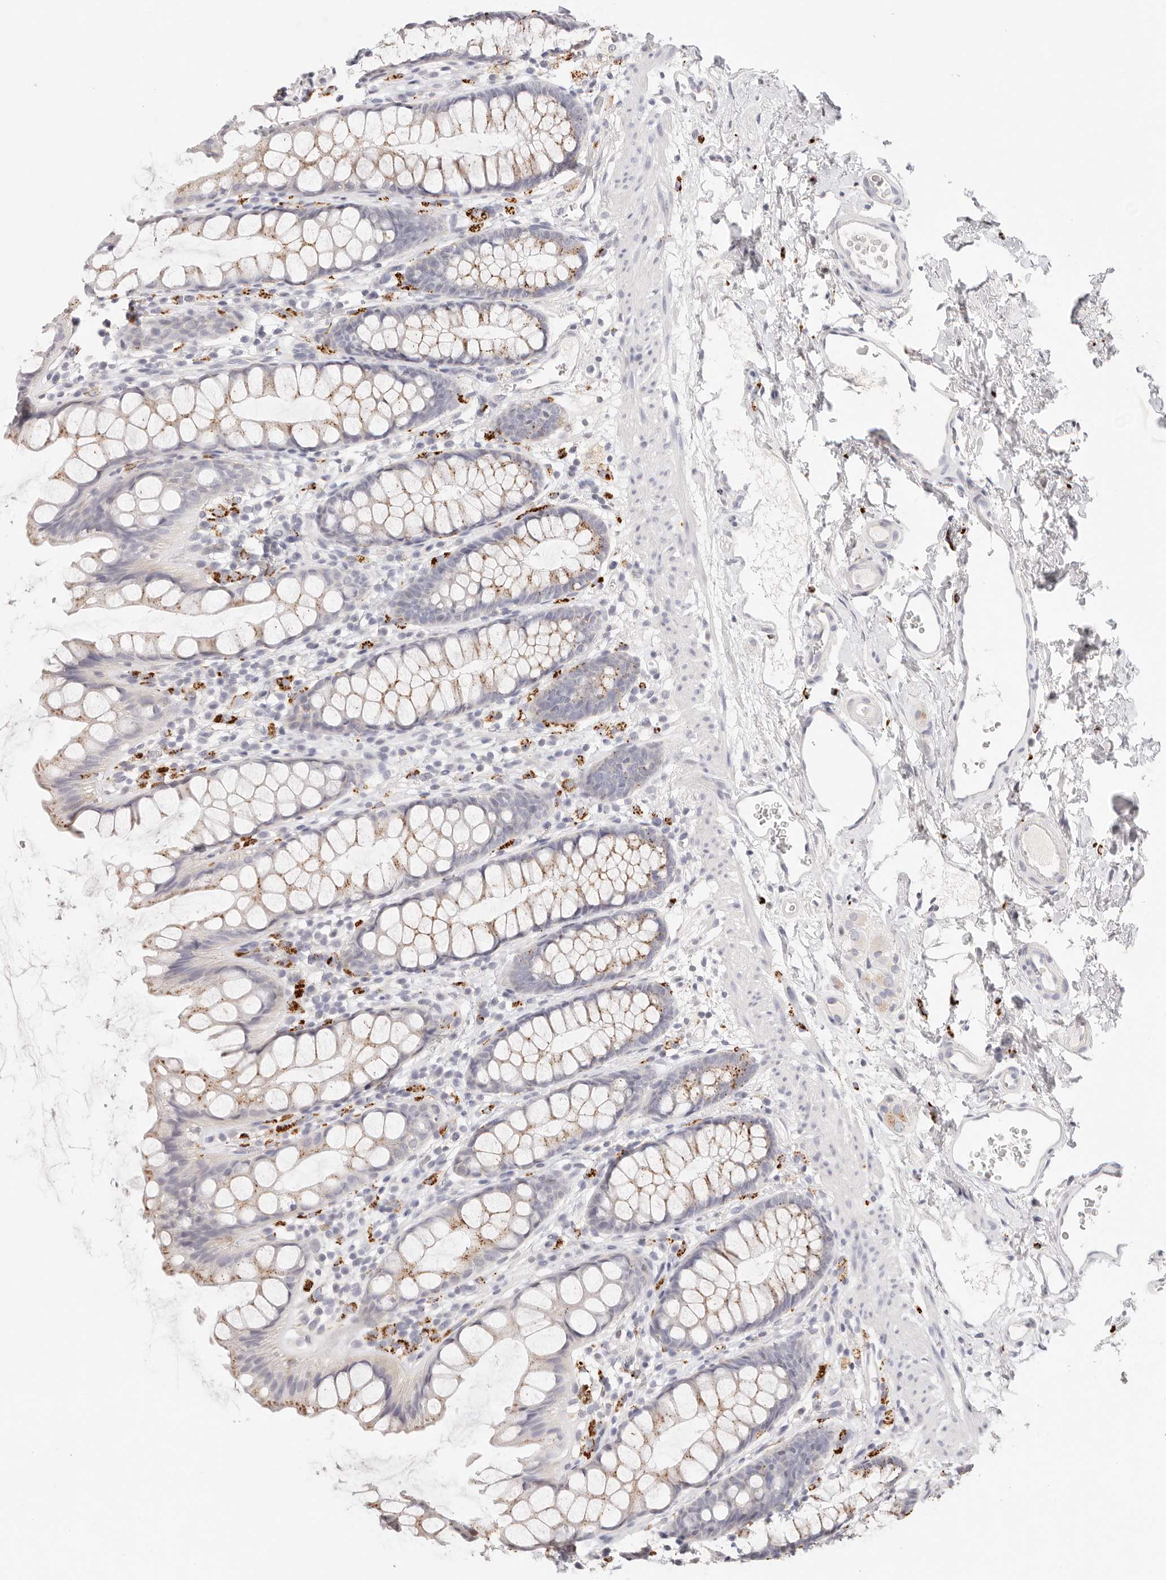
{"staining": {"intensity": "moderate", "quantity": "25%-75%", "location": "cytoplasmic/membranous"}, "tissue": "rectum", "cell_type": "Glandular cells", "image_type": "normal", "snomed": [{"axis": "morphology", "description": "Normal tissue, NOS"}, {"axis": "topography", "description": "Rectum"}], "caption": "A micrograph of human rectum stained for a protein reveals moderate cytoplasmic/membranous brown staining in glandular cells.", "gene": "STKLD1", "patient": {"sex": "female", "age": 65}}